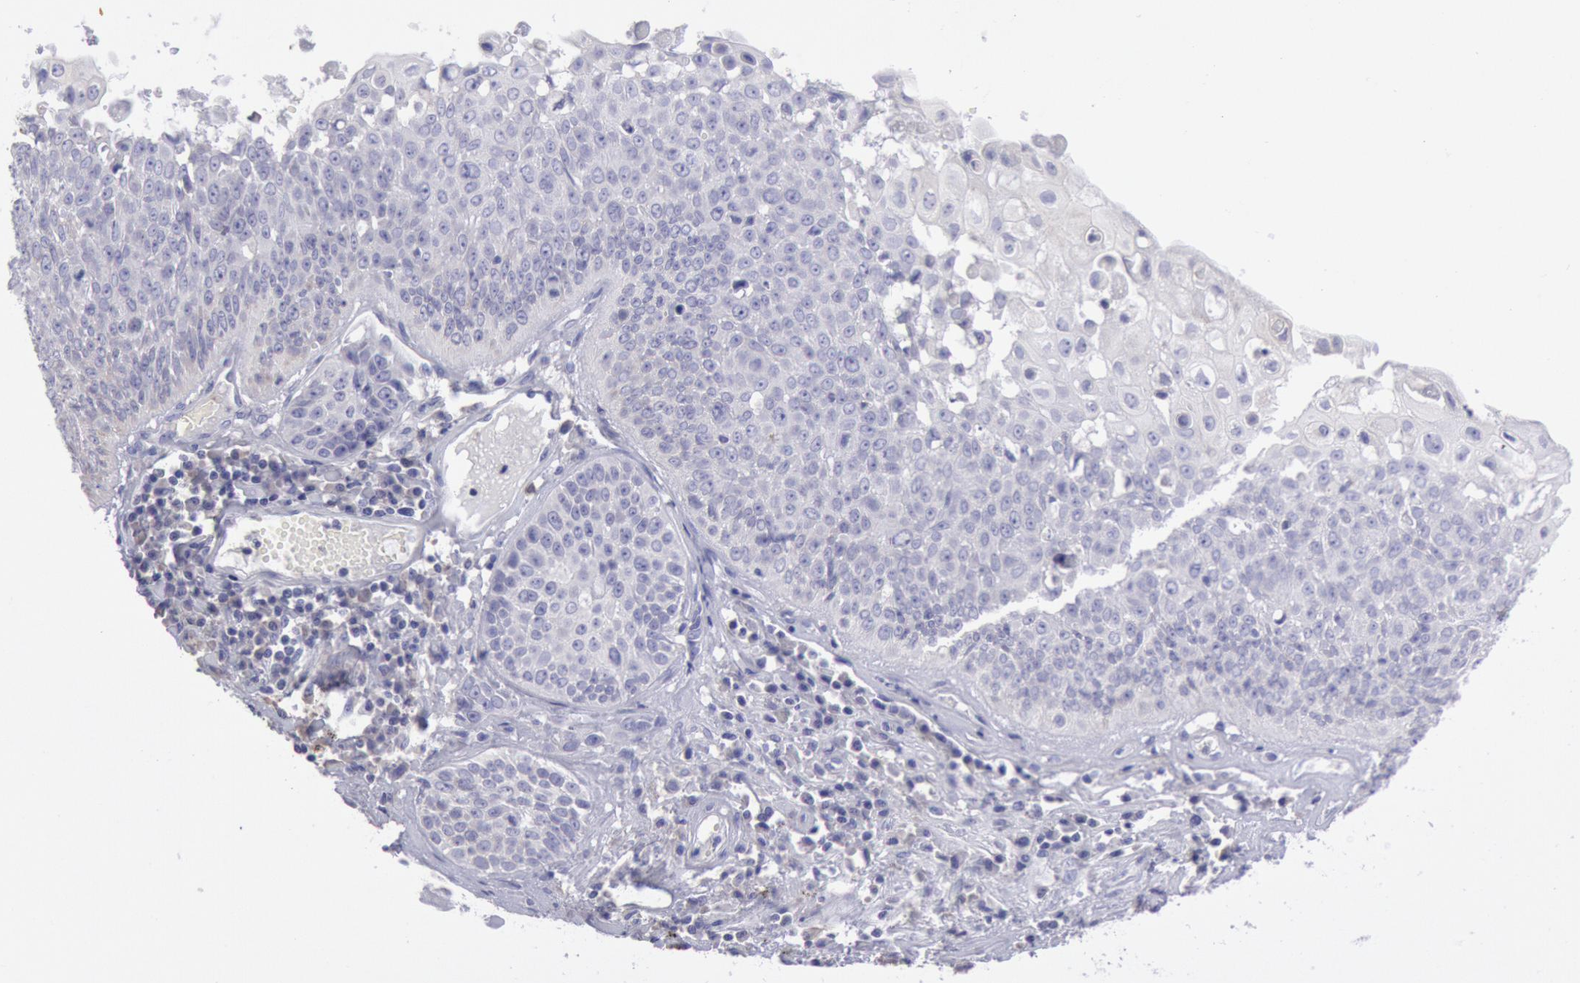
{"staining": {"intensity": "negative", "quantity": "none", "location": "none"}, "tissue": "lung cancer", "cell_type": "Tumor cells", "image_type": "cancer", "snomed": [{"axis": "morphology", "description": "Adenocarcinoma, NOS"}, {"axis": "topography", "description": "Lung"}], "caption": "High power microscopy histopathology image of an IHC micrograph of adenocarcinoma (lung), revealing no significant positivity in tumor cells.", "gene": "MYH7", "patient": {"sex": "male", "age": 60}}